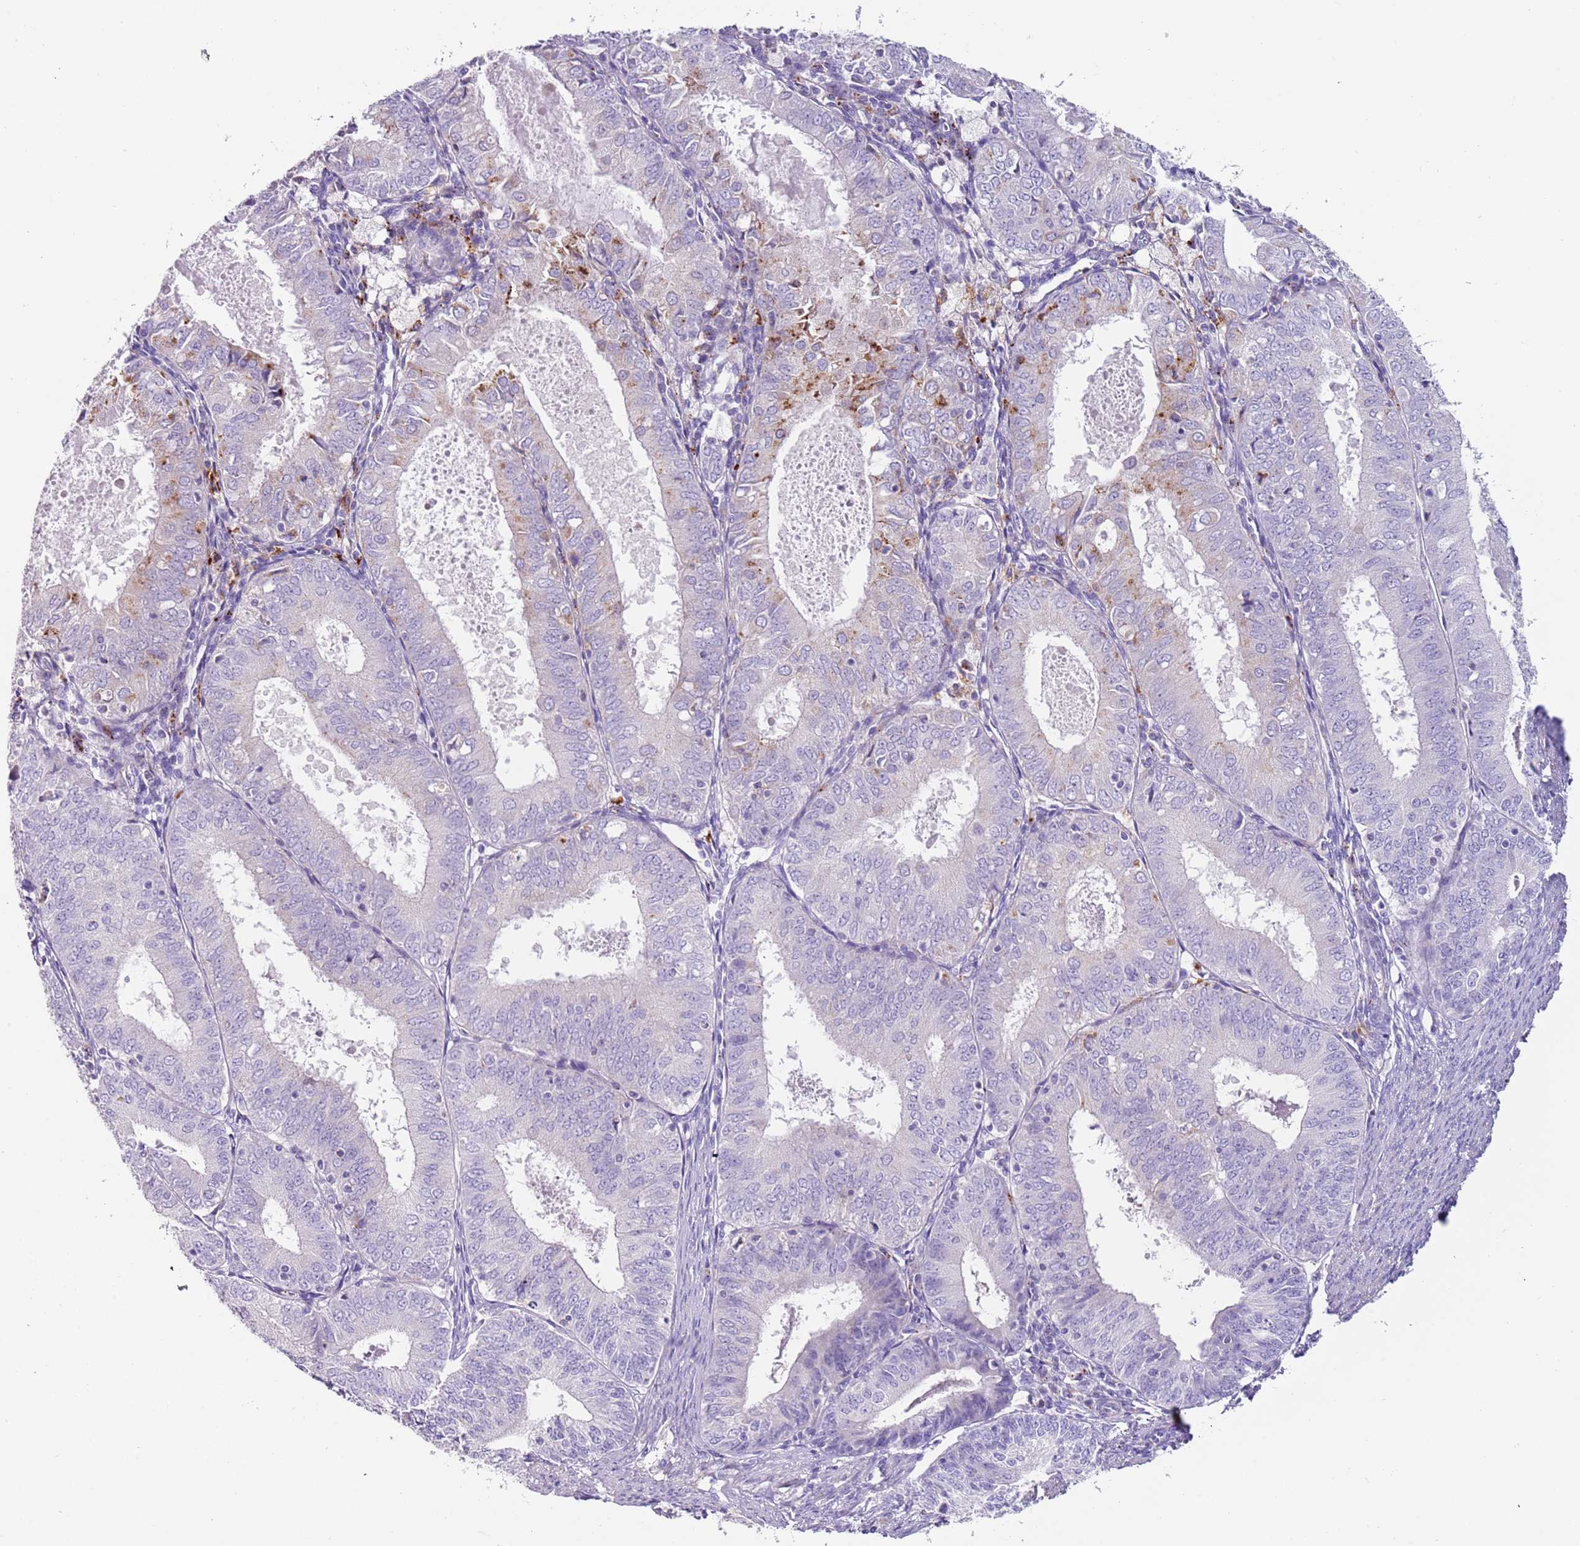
{"staining": {"intensity": "negative", "quantity": "none", "location": "none"}, "tissue": "endometrial cancer", "cell_type": "Tumor cells", "image_type": "cancer", "snomed": [{"axis": "morphology", "description": "Adenocarcinoma, NOS"}, {"axis": "topography", "description": "Endometrium"}], "caption": "An immunohistochemistry (IHC) image of endometrial cancer (adenocarcinoma) is shown. There is no staining in tumor cells of endometrial cancer (adenocarcinoma).", "gene": "LRRN3", "patient": {"sex": "female", "age": 57}}